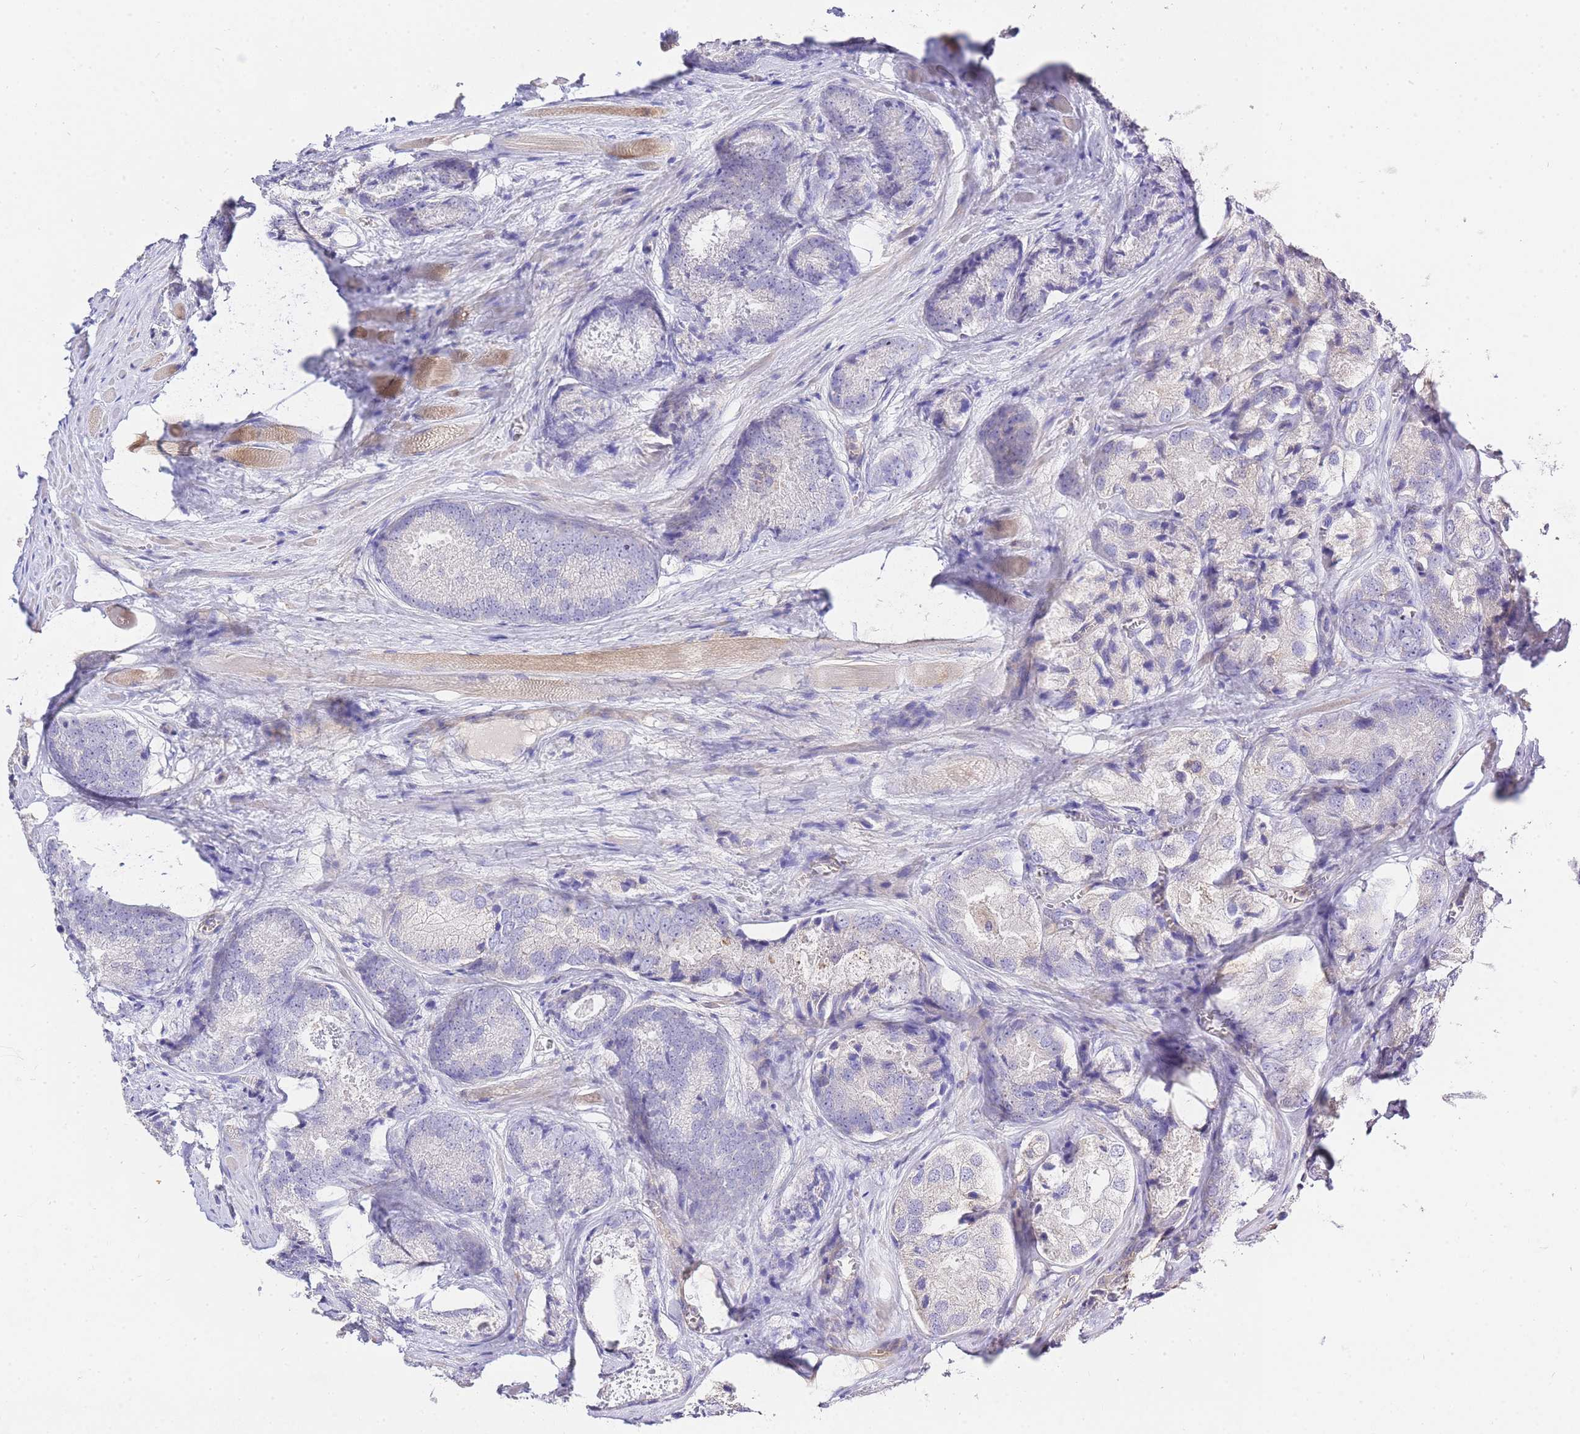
{"staining": {"intensity": "negative", "quantity": "none", "location": "none"}, "tissue": "prostate cancer", "cell_type": "Tumor cells", "image_type": "cancer", "snomed": [{"axis": "morphology", "description": "Adenocarcinoma, Low grade"}, {"axis": "topography", "description": "Prostate"}], "caption": "An IHC image of prostate cancer (adenocarcinoma (low-grade)) is shown. There is no staining in tumor cells of prostate cancer (adenocarcinoma (low-grade)).", "gene": "INSYN2B", "patient": {"sex": "male", "age": 68}}